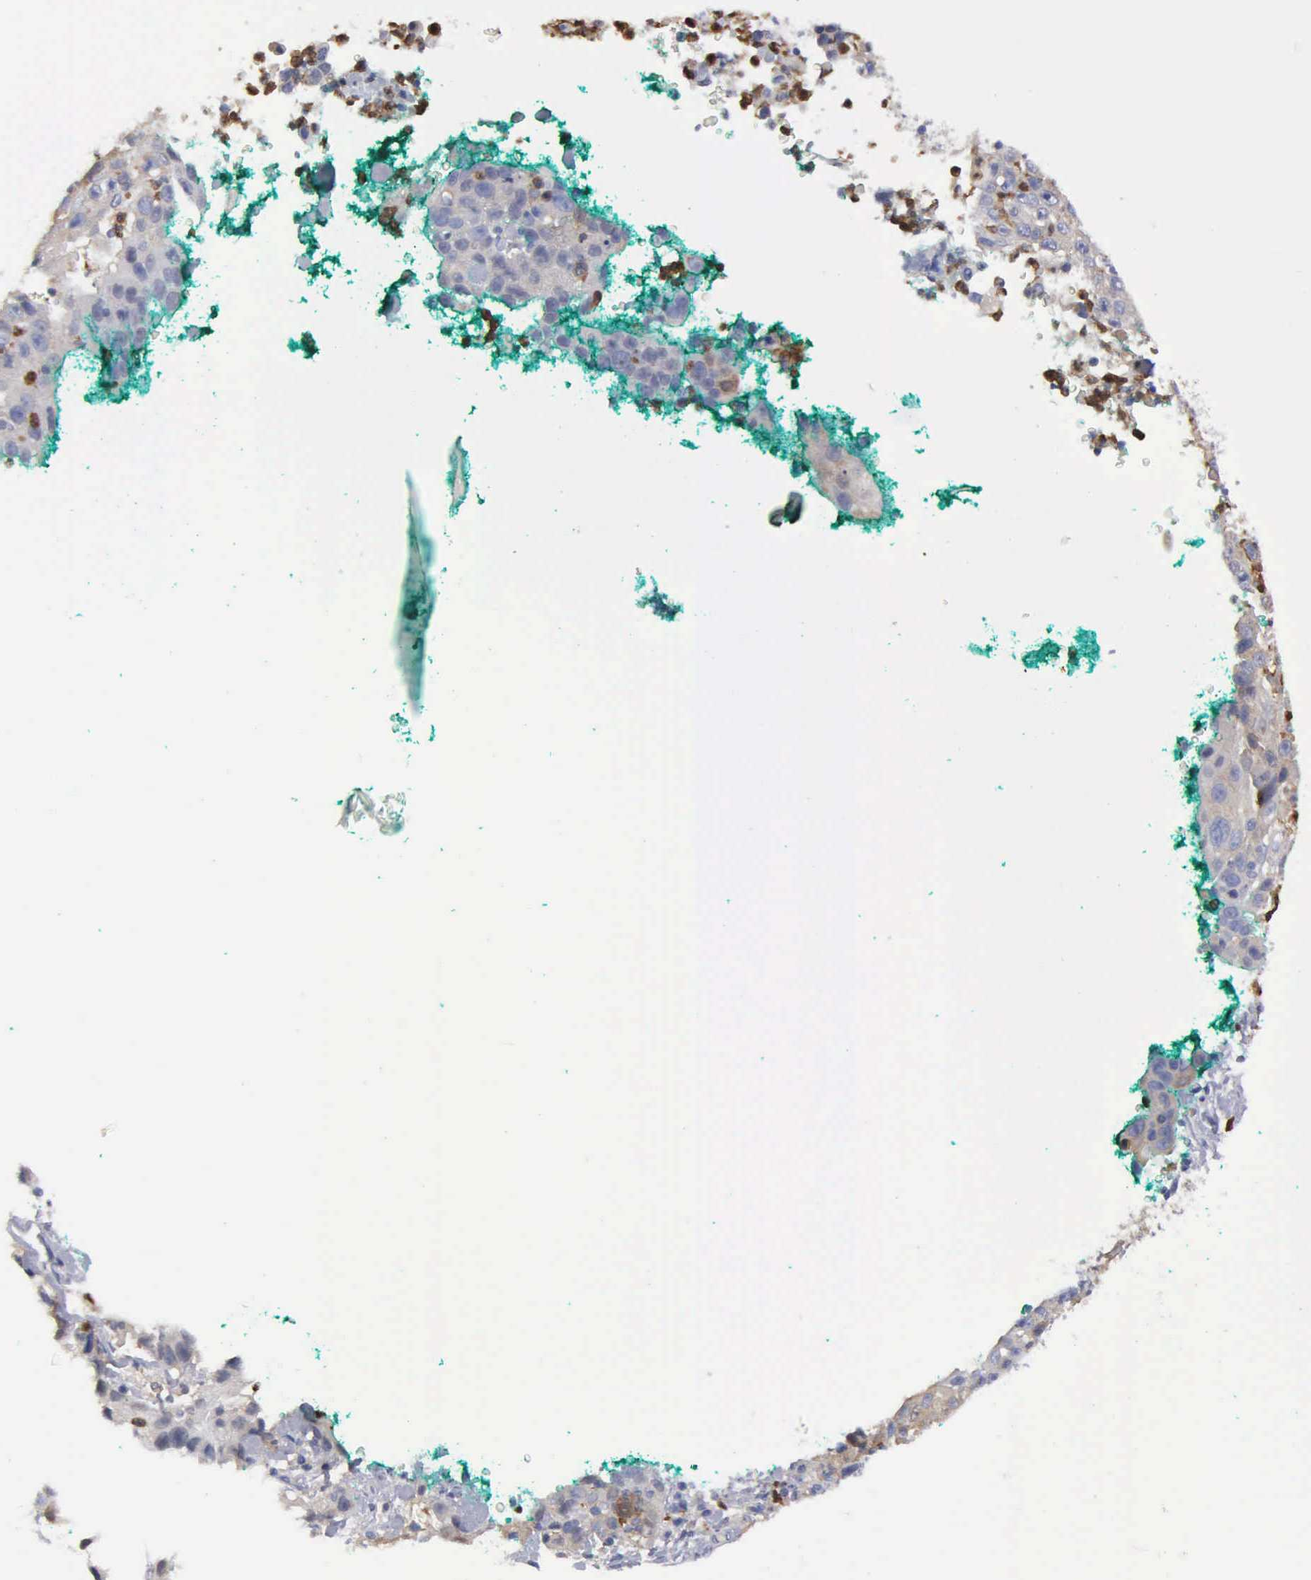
{"staining": {"intensity": "weak", "quantity": "<25%", "location": "cytoplasmic/membranous"}, "tissue": "lung cancer", "cell_type": "Tumor cells", "image_type": "cancer", "snomed": [{"axis": "morphology", "description": "Squamous cell carcinoma, NOS"}, {"axis": "topography", "description": "Lung"}], "caption": "Immunohistochemistry (IHC) of human lung squamous cell carcinoma demonstrates no expression in tumor cells.", "gene": "G6PD", "patient": {"sex": "male", "age": 64}}